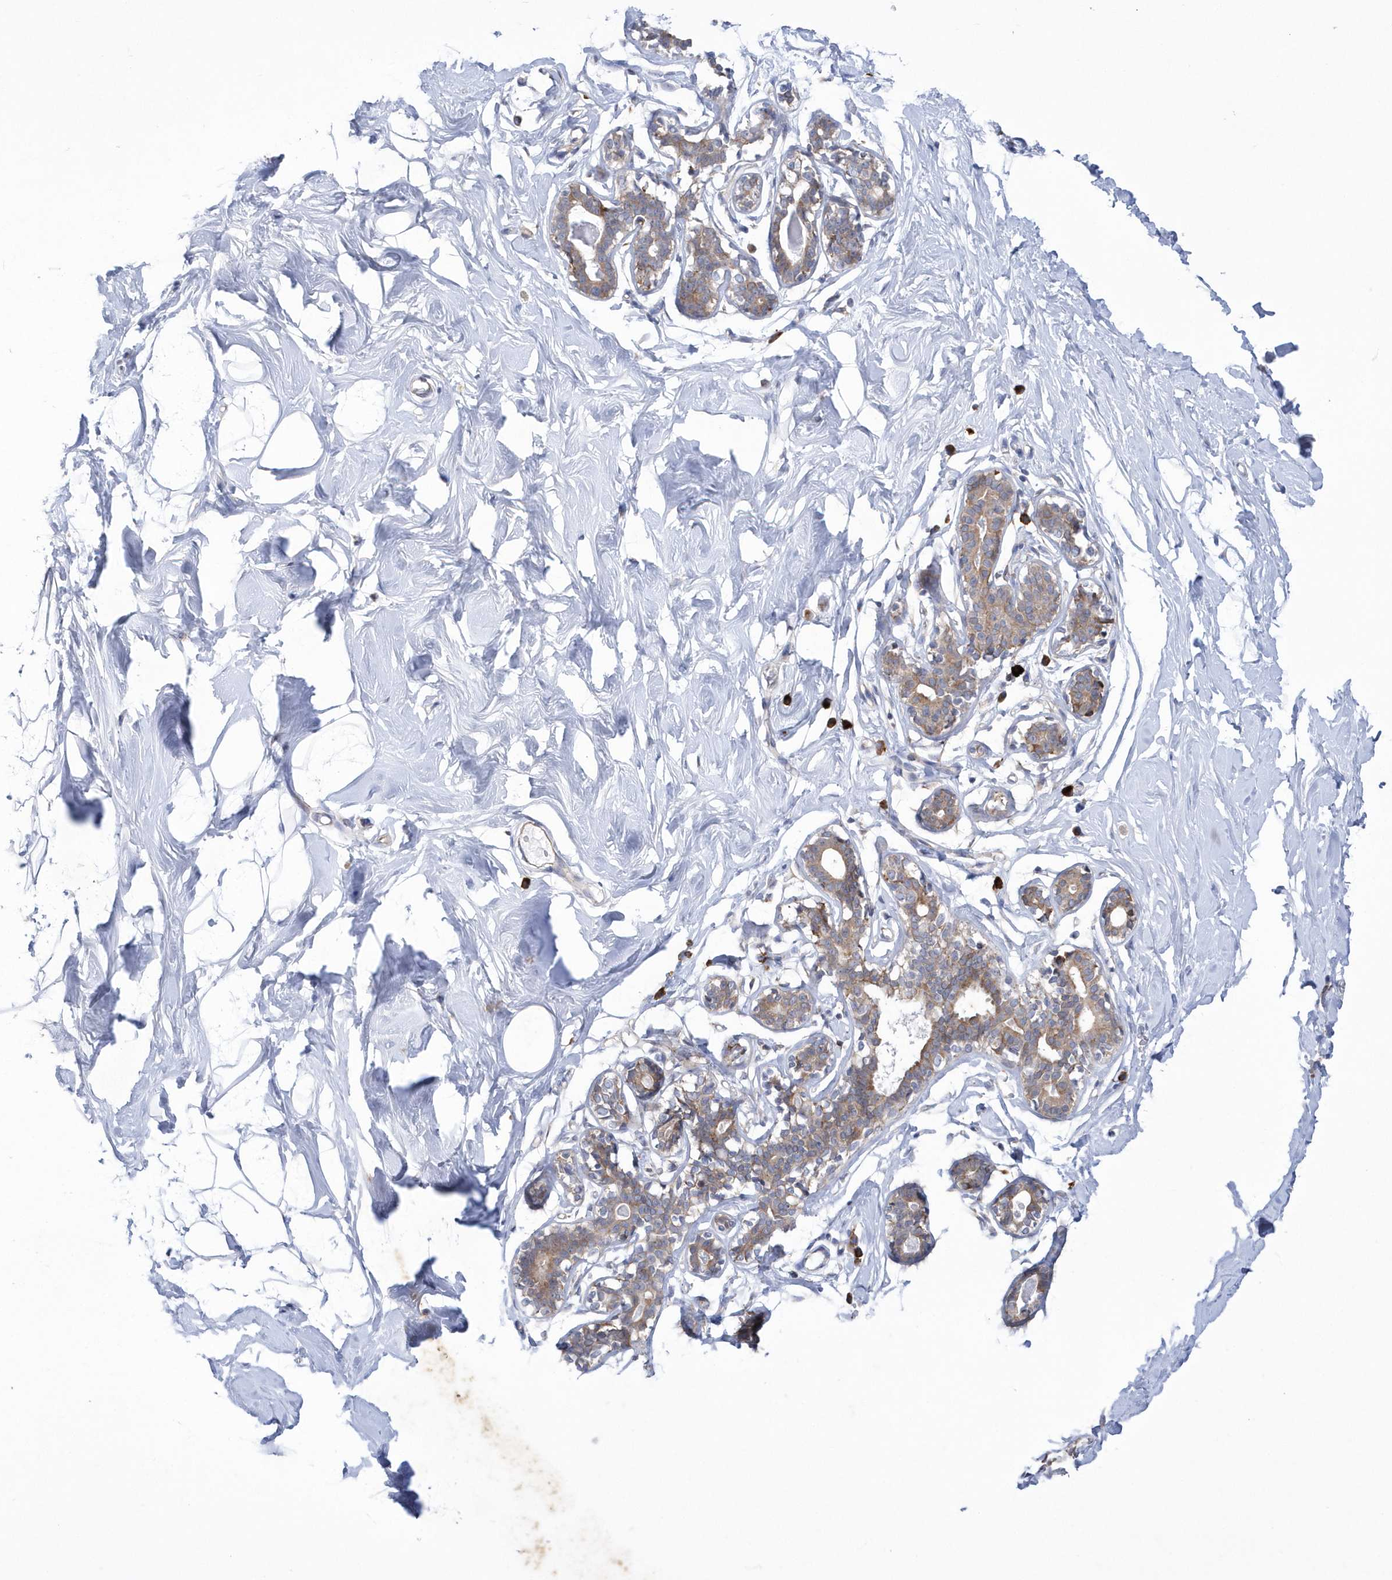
{"staining": {"intensity": "negative", "quantity": "none", "location": "none"}, "tissue": "breast", "cell_type": "Adipocytes", "image_type": "normal", "snomed": [{"axis": "morphology", "description": "Normal tissue, NOS"}, {"axis": "topography", "description": "Breast"}], "caption": "High magnification brightfield microscopy of benign breast stained with DAB (brown) and counterstained with hematoxylin (blue): adipocytes show no significant positivity.", "gene": "MED31", "patient": {"sex": "female", "age": 26}}